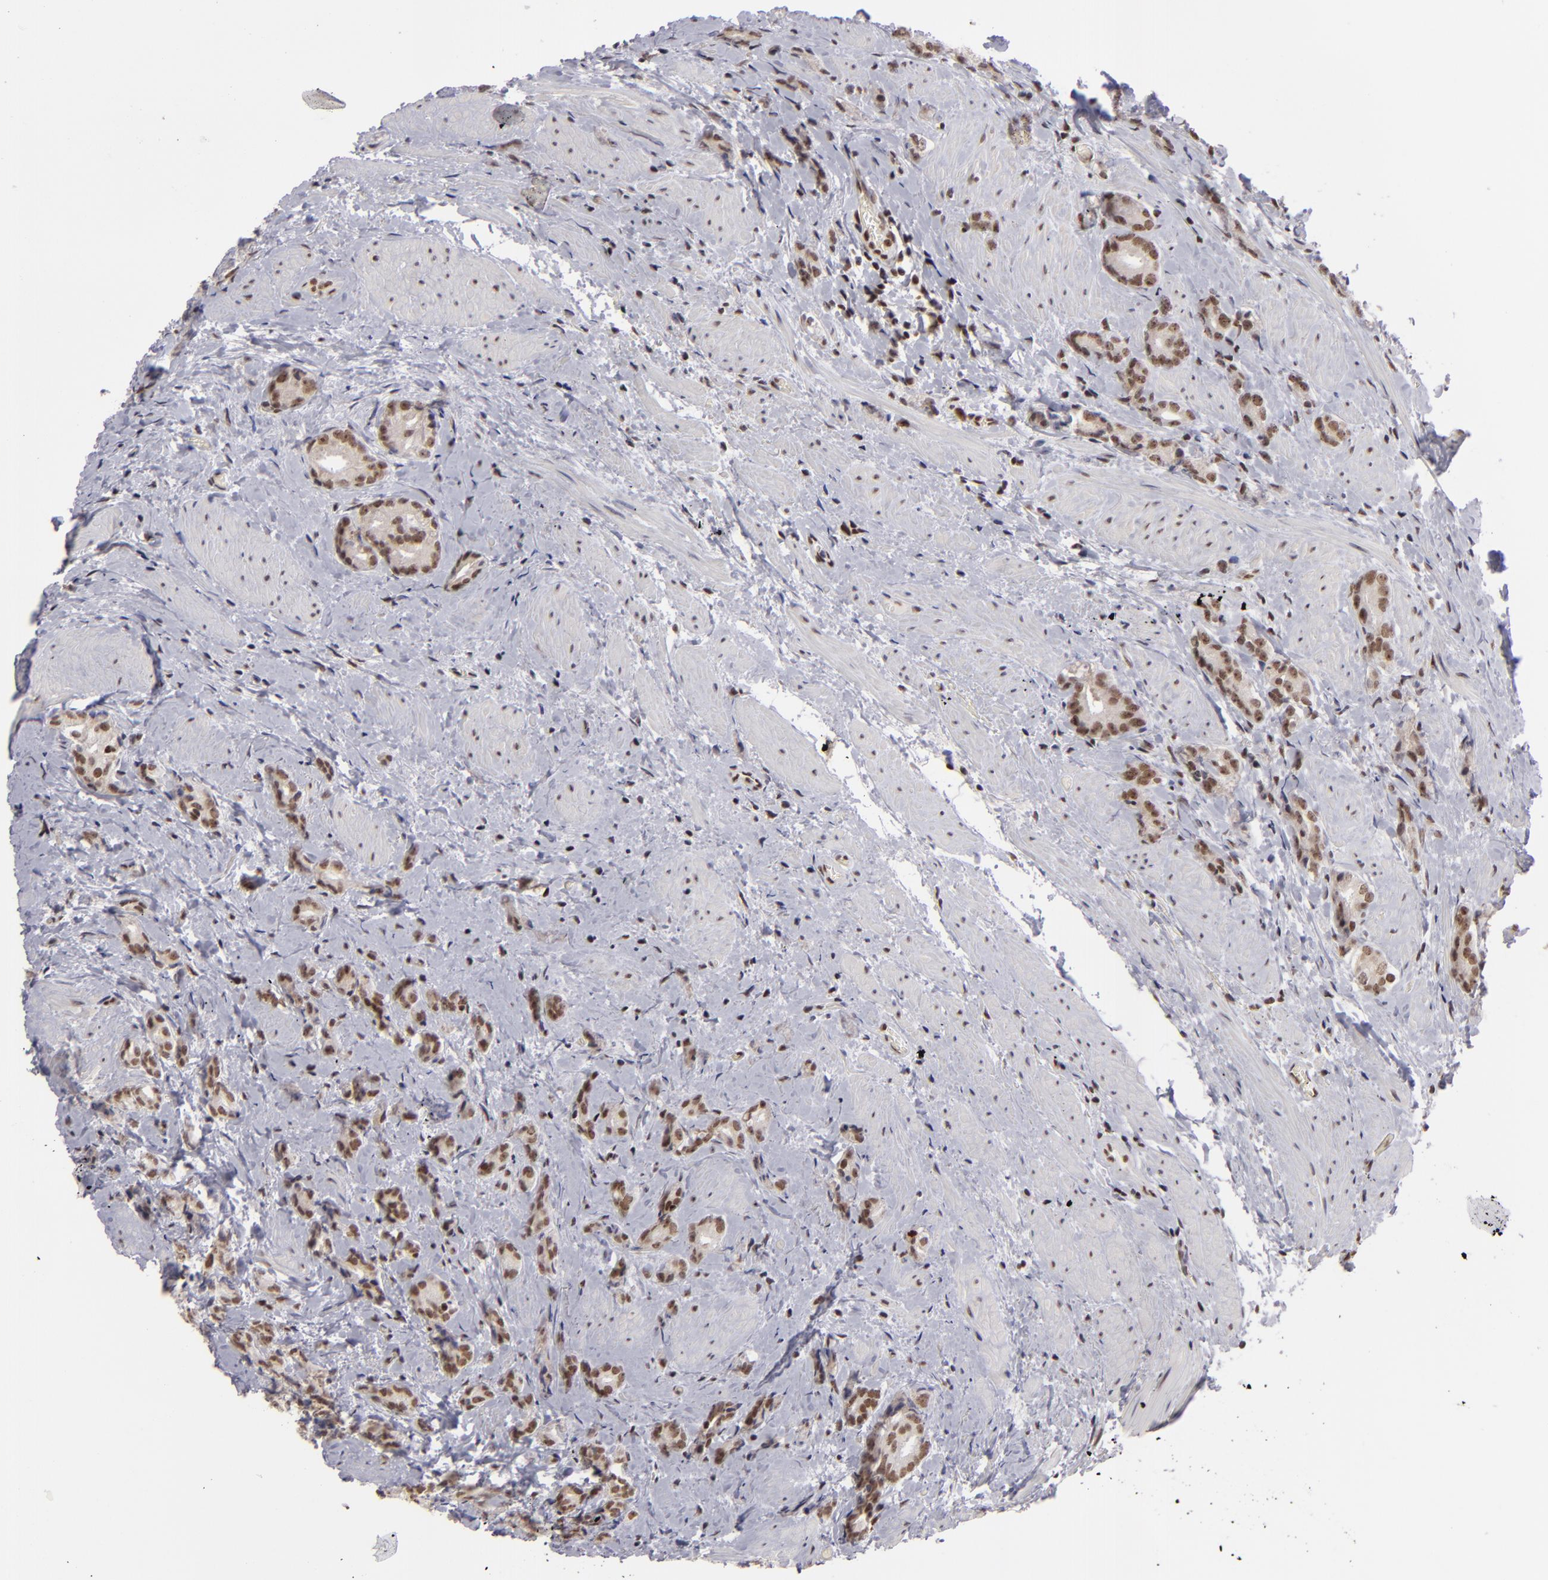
{"staining": {"intensity": "moderate", "quantity": ">75%", "location": "nuclear"}, "tissue": "prostate cancer", "cell_type": "Tumor cells", "image_type": "cancer", "snomed": [{"axis": "morphology", "description": "Adenocarcinoma, Medium grade"}, {"axis": "topography", "description": "Prostate"}], "caption": "Prostate cancer (adenocarcinoma (medium-grade)) stained with a brown dye displays moderate nuclear positive expression in about >75% of tumor cells.", "gene": "DAXX", "patient": {"sex": "male", "age": 59}}